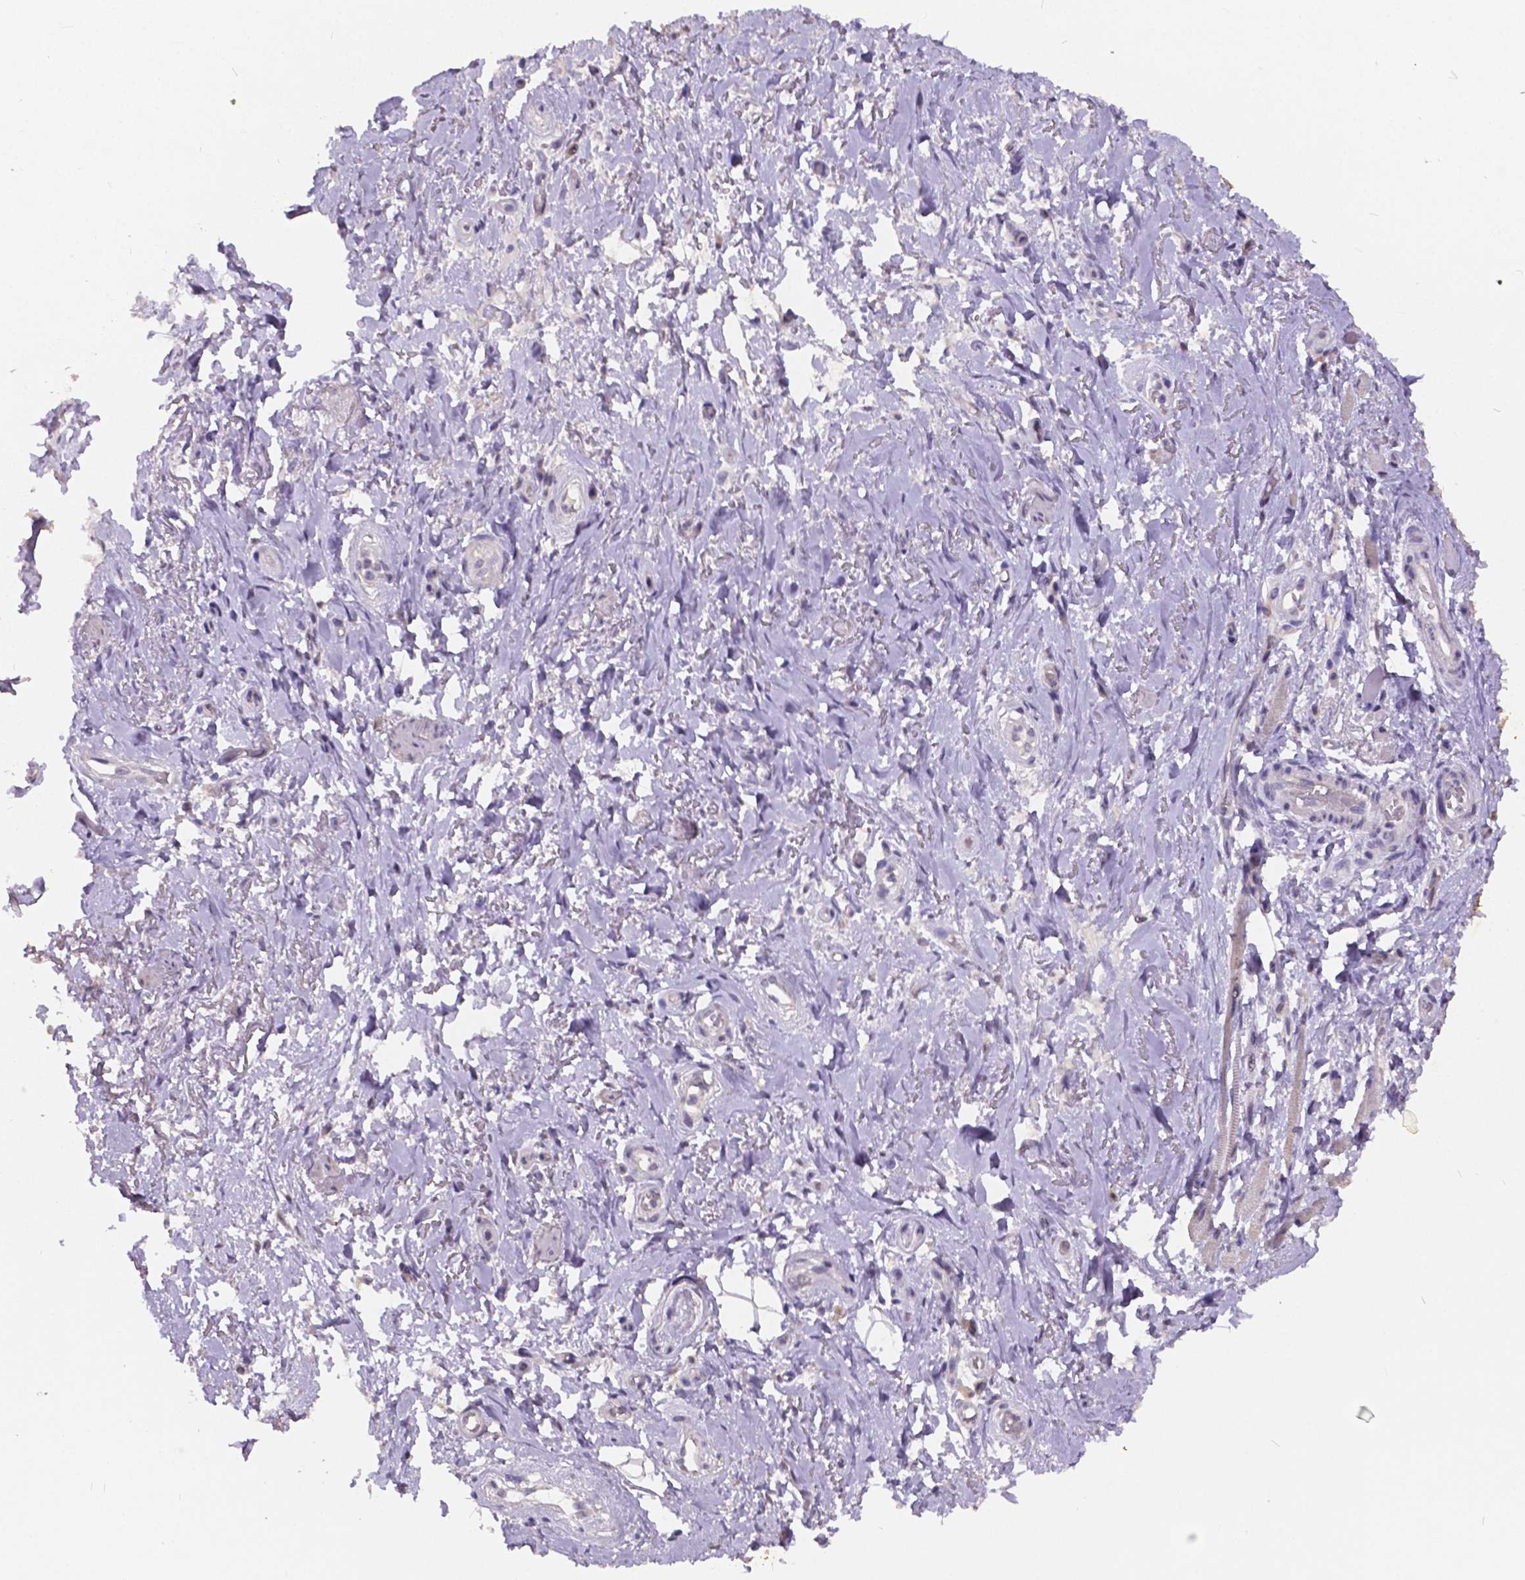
{"staining": {"intensity": "negative", "quantity": "none", "location": "none"}, "tissue": "adipose tissue", "cell_type": "Adipocytes", "image_type": "normal", "snomed": [{"axis": "morphology", "description": "Normal tissue, NOS"}, {"axis": "topography", "description": "Anal"}, {"axis": "topography", "description": "Peripheral nerve tissue"}], "caption": "Immunohistochemical staining of unremarkable human adipose tissue demonstrates no significant staining in adipocytes.", "gene": "CTNNA2", "patient": {"sex": "male", "age": 53}}